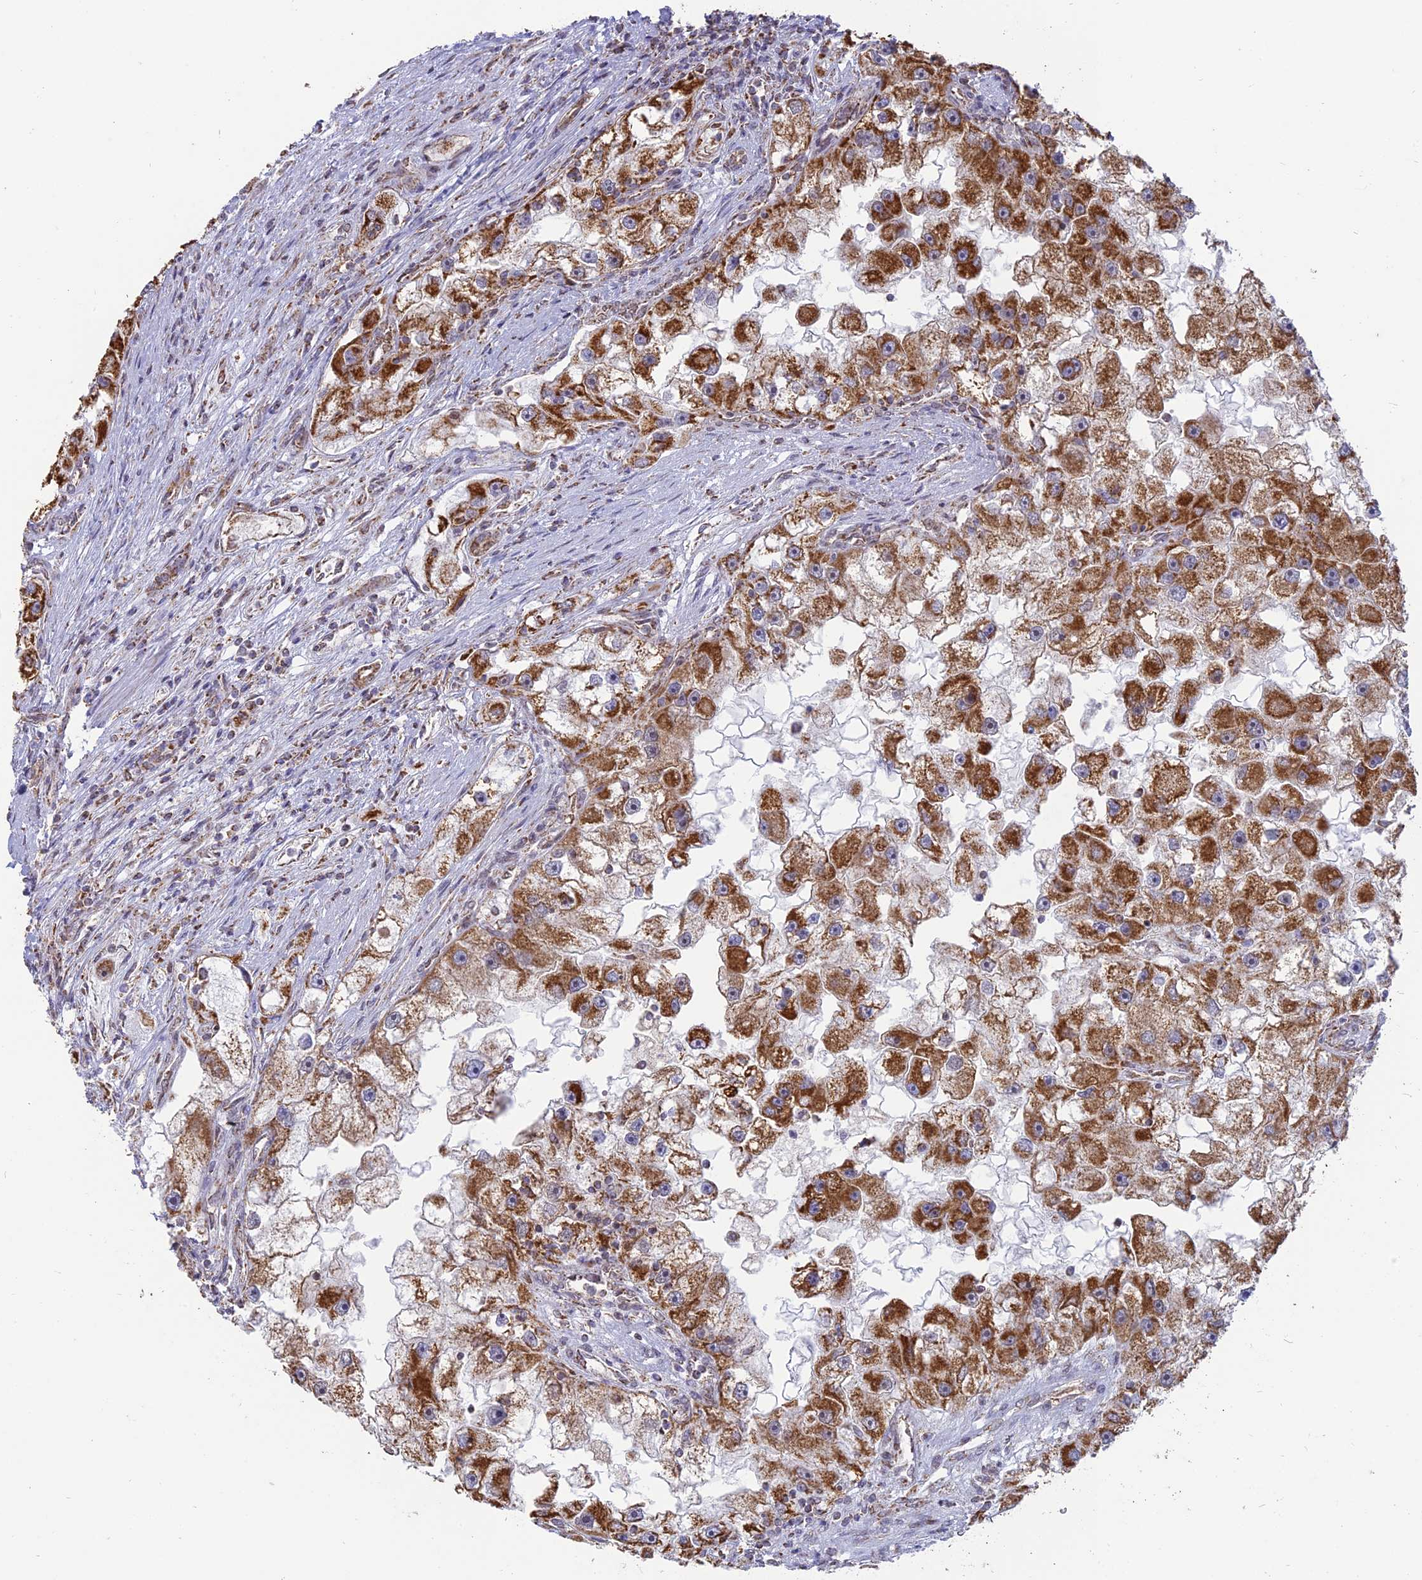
{"staining": {"intensity": "strong", "quantity": ">75%", "location": "cytoplasmic/membranous"}, "tissue": "renal cancer", "cell_type": "Tumor cells", "image_type": "cancer", "snomed": [{"axis": "morphology", "description": "Adenocarcinoma, NOS"}, {"axis": "topography", "description": "Kidney"}], "caption": "Protein expression analysis of adenocarcinoma (renal) reveals strong cytoplasmic/membranous expression in approximately >75% of tumor cells. (DAB IHC, brown staining for protein, blue staining for nuclei).", "gene": "ARHGAP40", "patient": {"sex": "male", "age": 63}}